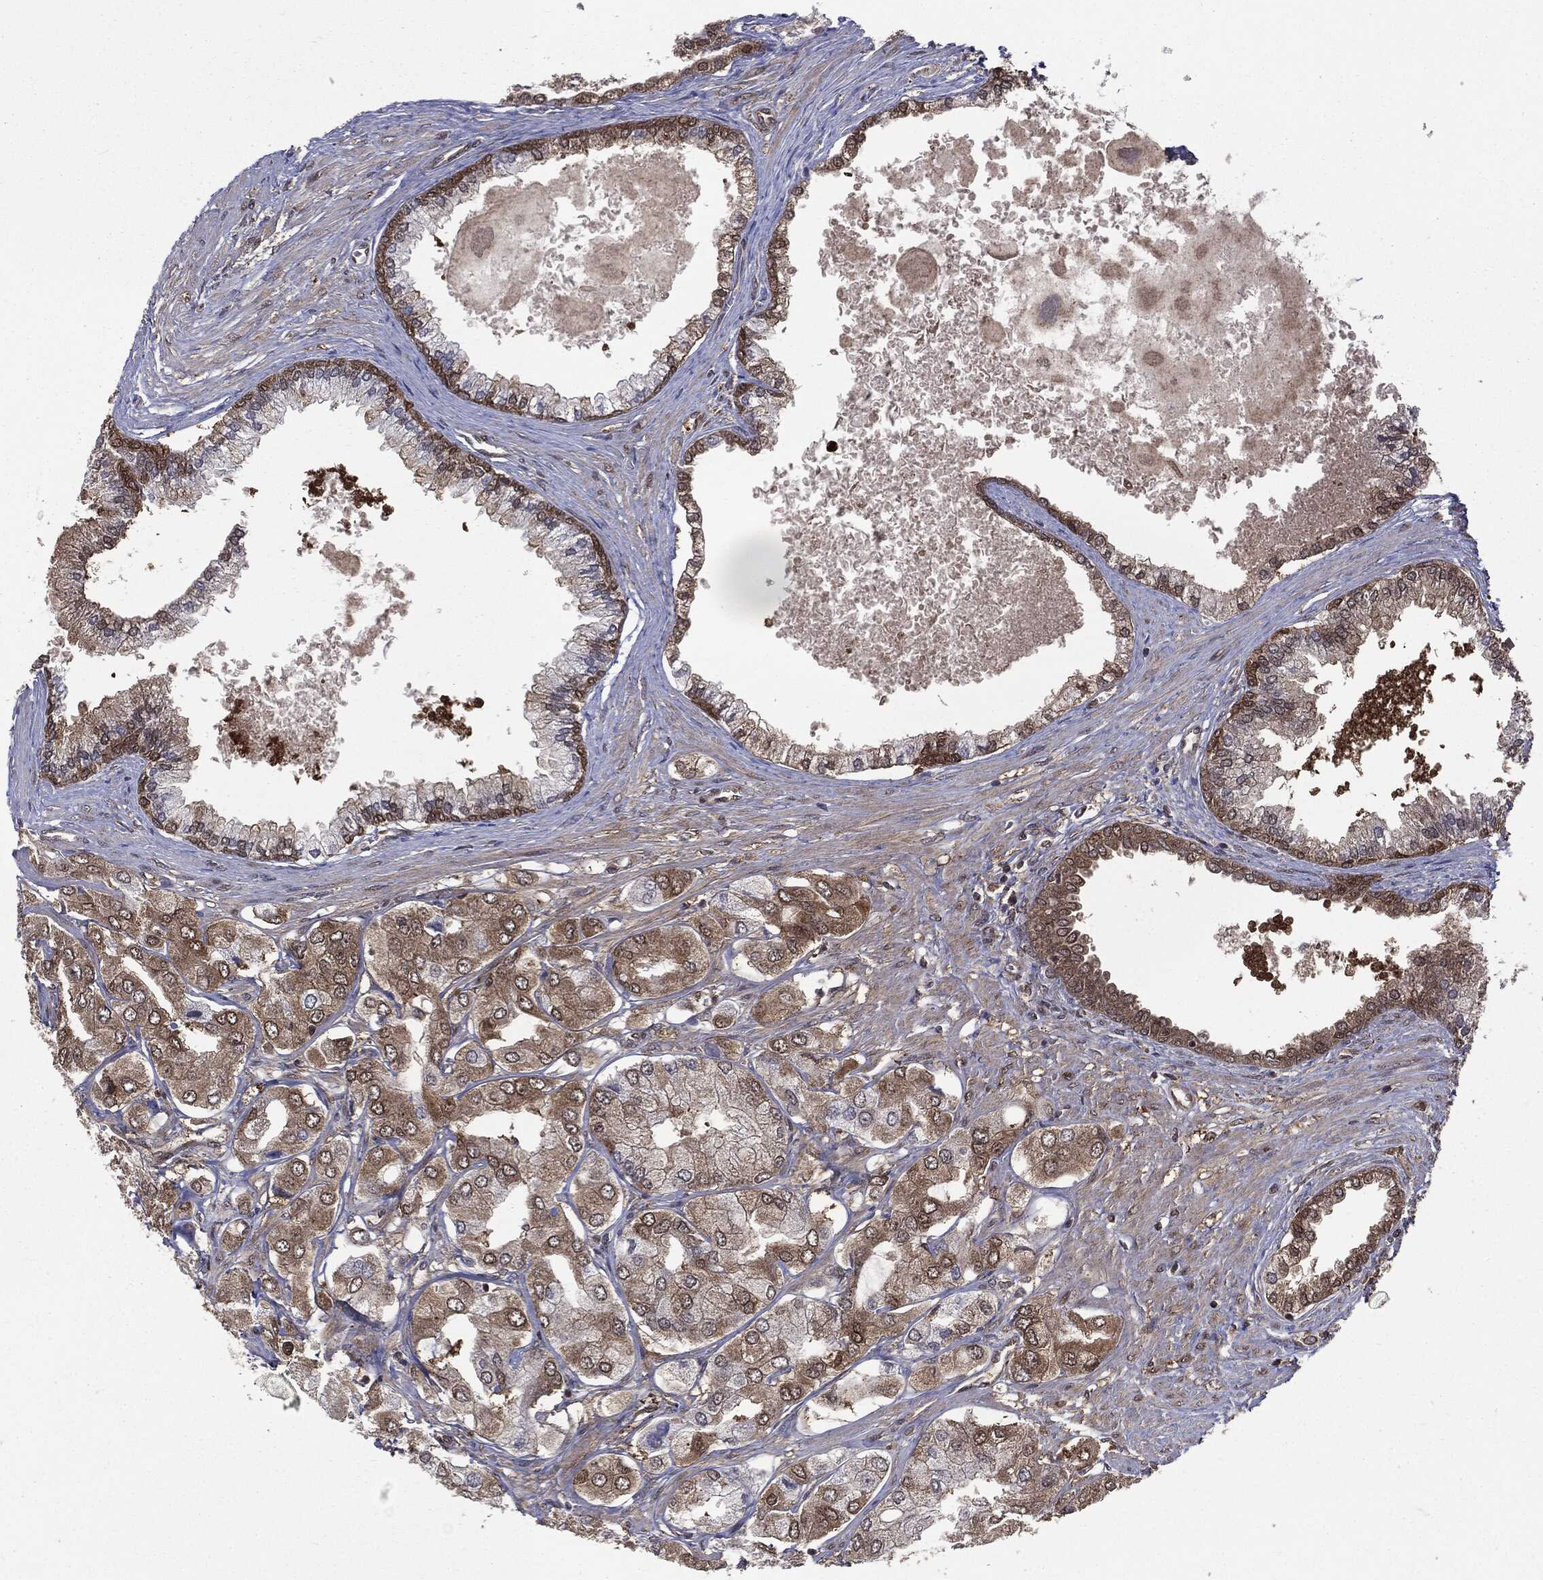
{"staining": {"intensity": "moderate", "quantity": "25%-75%", "location": "cytoplasmic/membranous"}, "tissue": "prostate cancer", "cell_type": "Tumor cells", "image_type": "cancer", "snomed": [{"axis": "morphology", "description": "Adenocarcinoma, Low grade"}, {"axis": "topography", "description": "Prostate"}], "caption": "Prostate cancer (adenocarcinoma (low-grade)) stained with IHC exhibits moderate cytoplasmic/membranous positivity in approximately 25%-75% of tumor cells.", "gene": "GPI", "patient": {"sex": "male", "age": 69}}